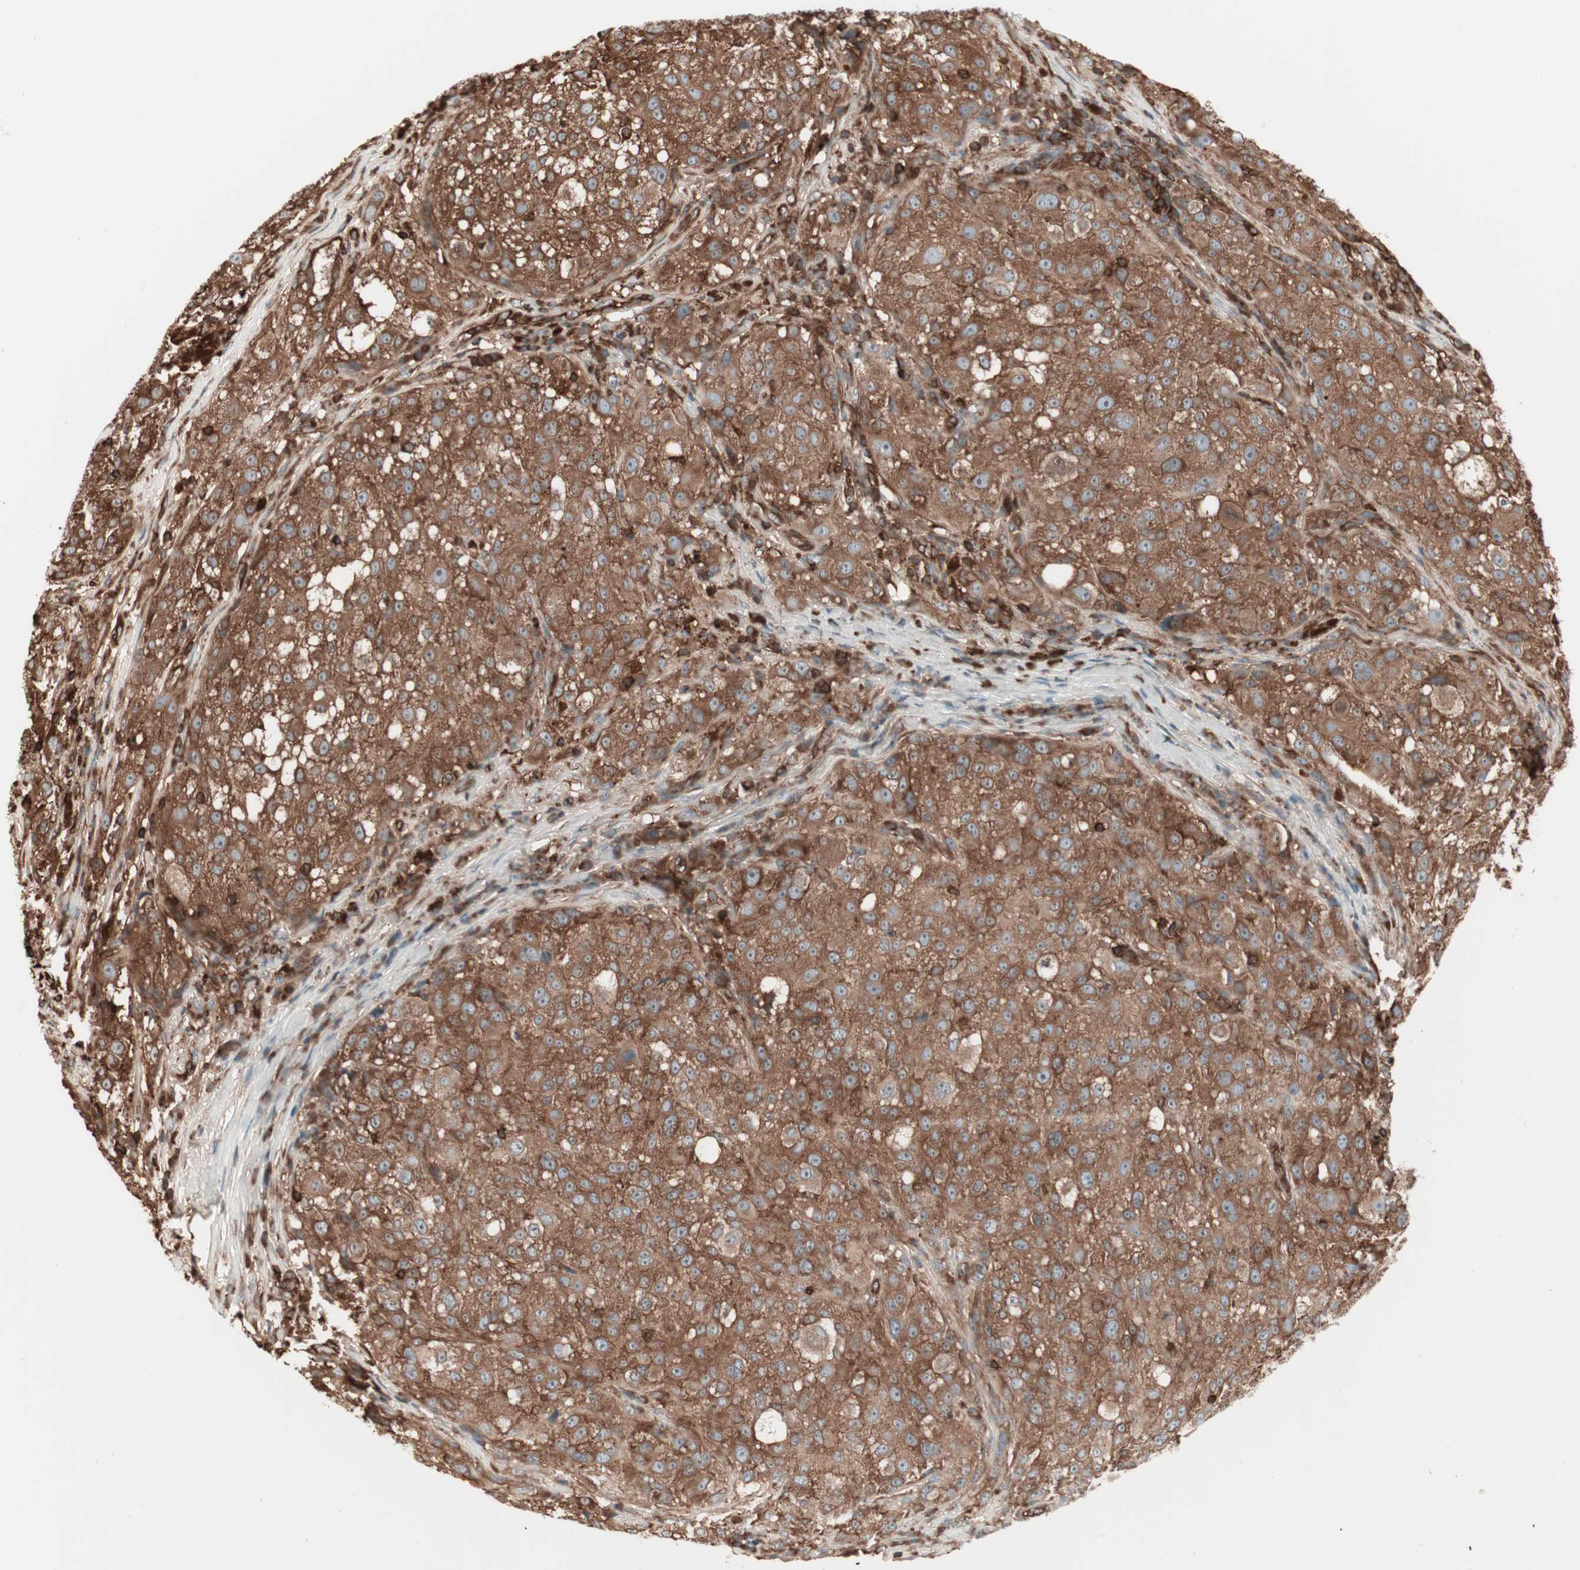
{"staining": {"intensity": "strong", "quantity": ">75%", "location": "cytoplasmic/membranous"}, "tissue": "melanoma", "cell_type": "Tumor cells", "image_type": "cancer", "snomed": [{"axis": "morphology", "description": "Necrosis, NOS"}, {"axis": "morphology", "description": "Malignant melanoma, NOS"}, {"axis": "topography", "description": "Skin"}], "caption": "Malignant melanoma stained with a protein marker displays strong staining in tumor cells.", "gene": "TCP11L1", "patient": {"sex": "female", "age": 87}}